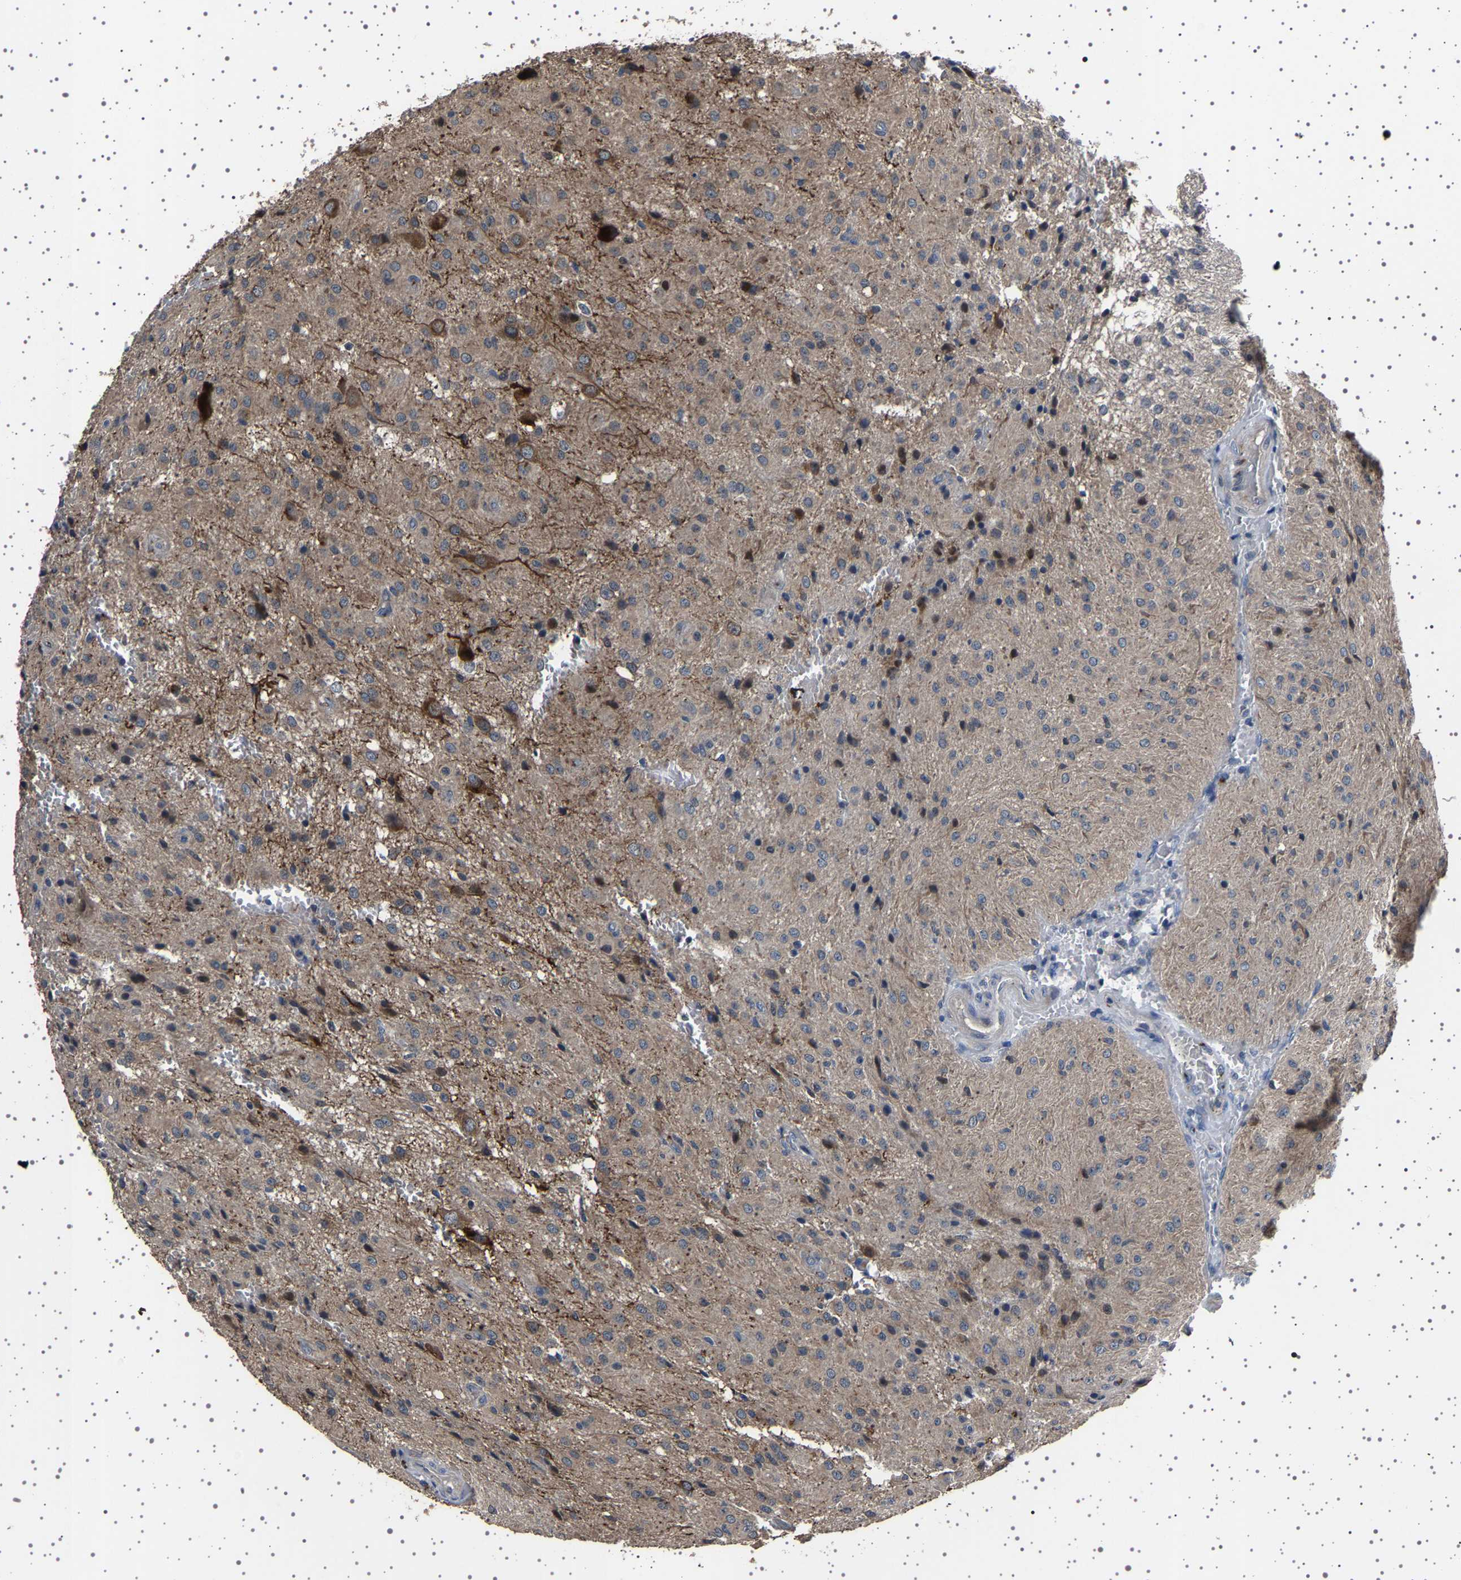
{"staining": {"intensity": "moderate", "quantity": "<25%", "location": "cytoplasmic/membranous"}, "tissue": "glioma", "cell_type": "Tumor cells", "image_type": "cancer", "snomed": [{"axis": "morphology", "description": "Glioma, malignant, High grade"}, {"axis": "topography", "description": "Brain"}], "caption": "IHC micrograph of glioma stained for a protein (brown), which shows low levels of moderate cytoplasmic/membranous expression in approximately <25% of tumor cells.", "gene": "NCKAP1", "patient": {"sex": "female", "age": 59}}